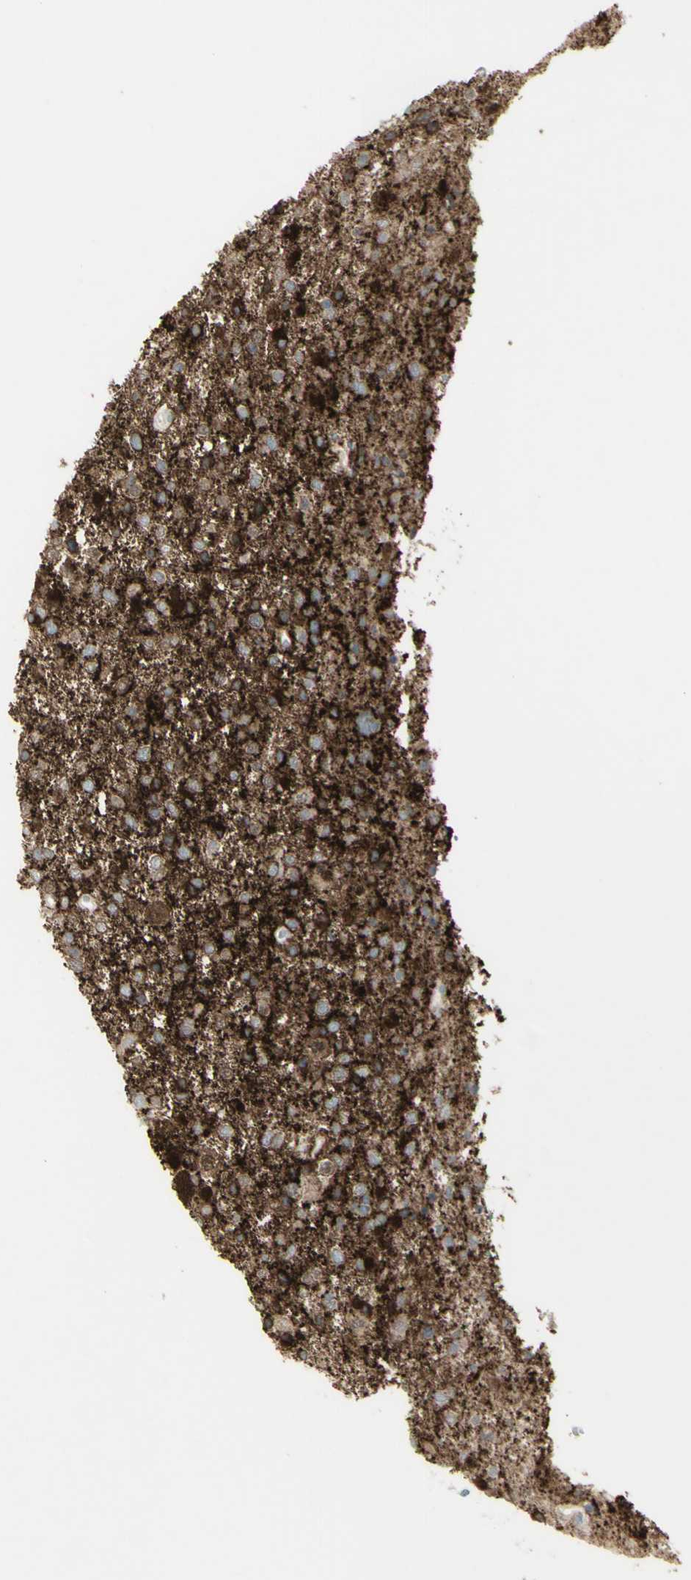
{"staining": {"intensity": "weak", "quantity": ">75%", "location": "cytoplasmic/membranous"}, "tissue": "glioma", "cell_type": "Tumor cells", "image_type": "cancer", "snomed": [{"axis": "morphology", "description": "Glioma, malignant, Low grade"}, {"axis": "topography", "description": "Brain"}], "caption": "DAB (3,3'-diaminobenzidine) immunohistochemical staining of glioma exhibits weak cytoplasmic/membranous protein staining in about >75% of tumor cells. Nuclei are stained in blue.", "gene": "SH3GL2", "patient": {"sex": "female", "age": 37}}